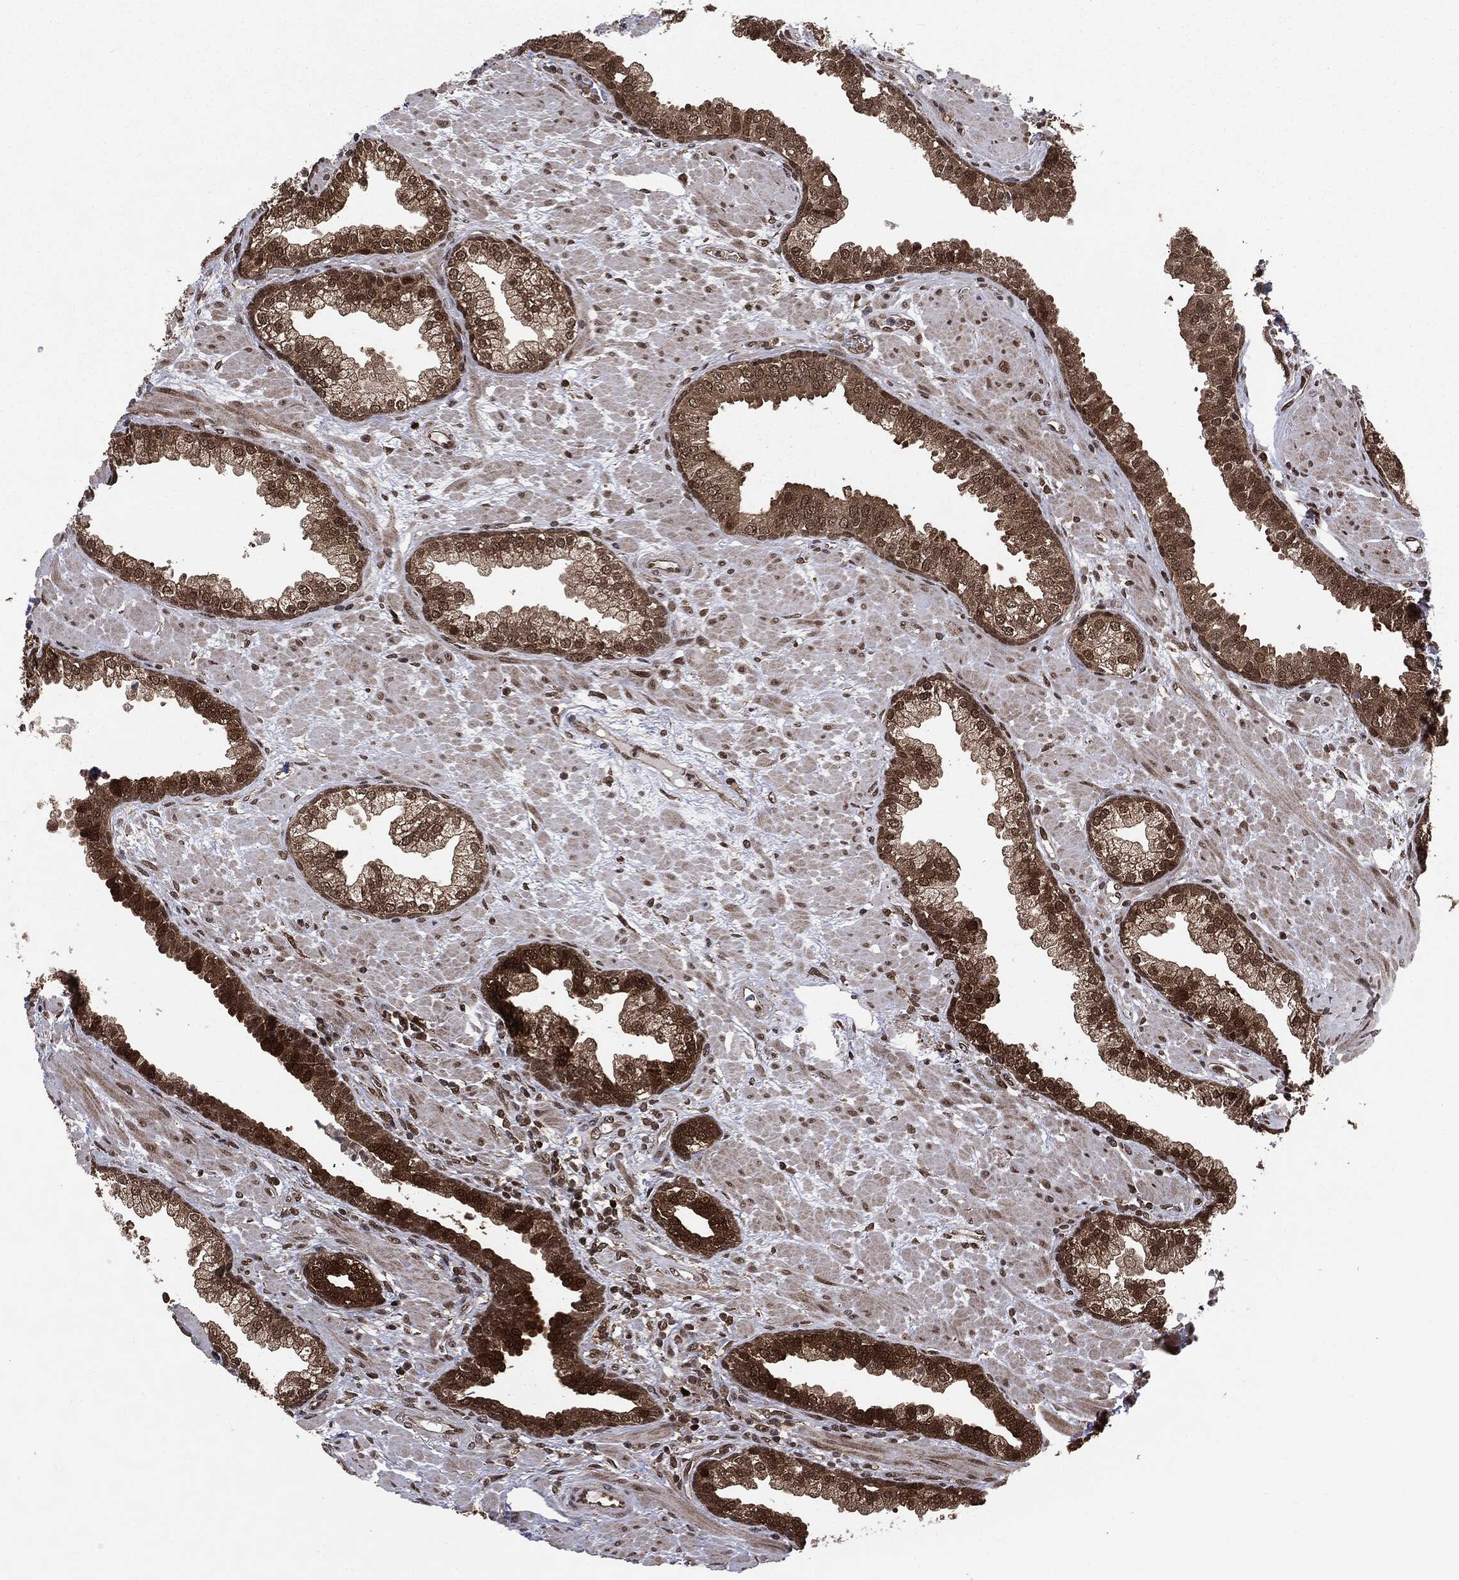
{"staining": {"intensity": "strong", "quantity": "<25%", "location": "cytoplasmic/membranous,nuclear"}, "tissue": "prostate", "cell_type": "Glandular cells", "image_type": "normal", "snomed": [{"axis": "morphology", "description": "Normal tissue, NOS"}, {"axis": "topography", "description": "Prostate"}], "caption": "Prostate stained with a brown dye exhibits strong cytoplasmic/membranous,nuclear positive expression in about <25% of glandular cells.", "gene": "PTPA", "patient": {"sex": "male", "age": 63}}